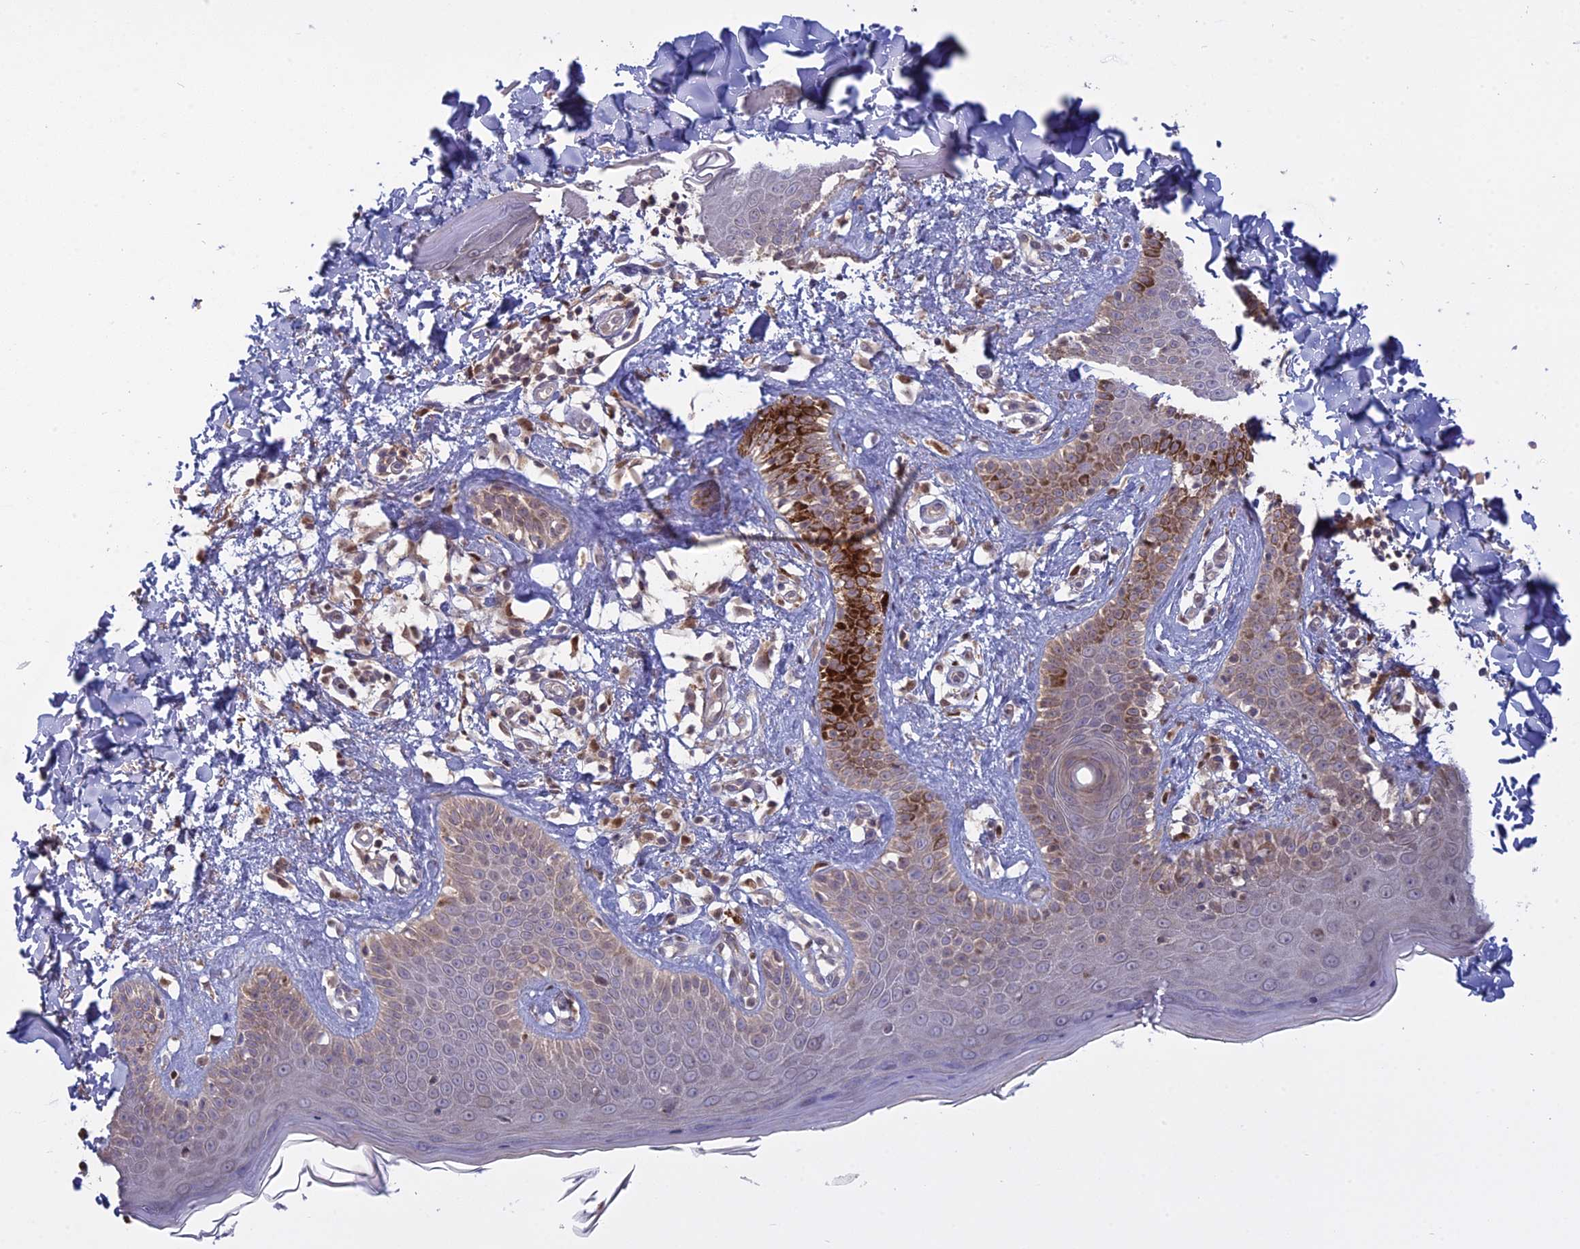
{"staining": {"intensity": "negative", "quantity": "none", "location": "none"}, "tissue": "skin", "cell_type": "Fibroblasts", "image_type": "normal", "snomed": [{"axis": "morphology", "description": "Normal tissue, NOS"}, {"axis": "topography", "description": "Skin"}], "caption": "This is an immunohistochemistry photomicrograph of unremarkable human skin. There is no staining in fibroblasts.", "gene": "TMEM208", "patient": {"sex": "male", "age": 52}}